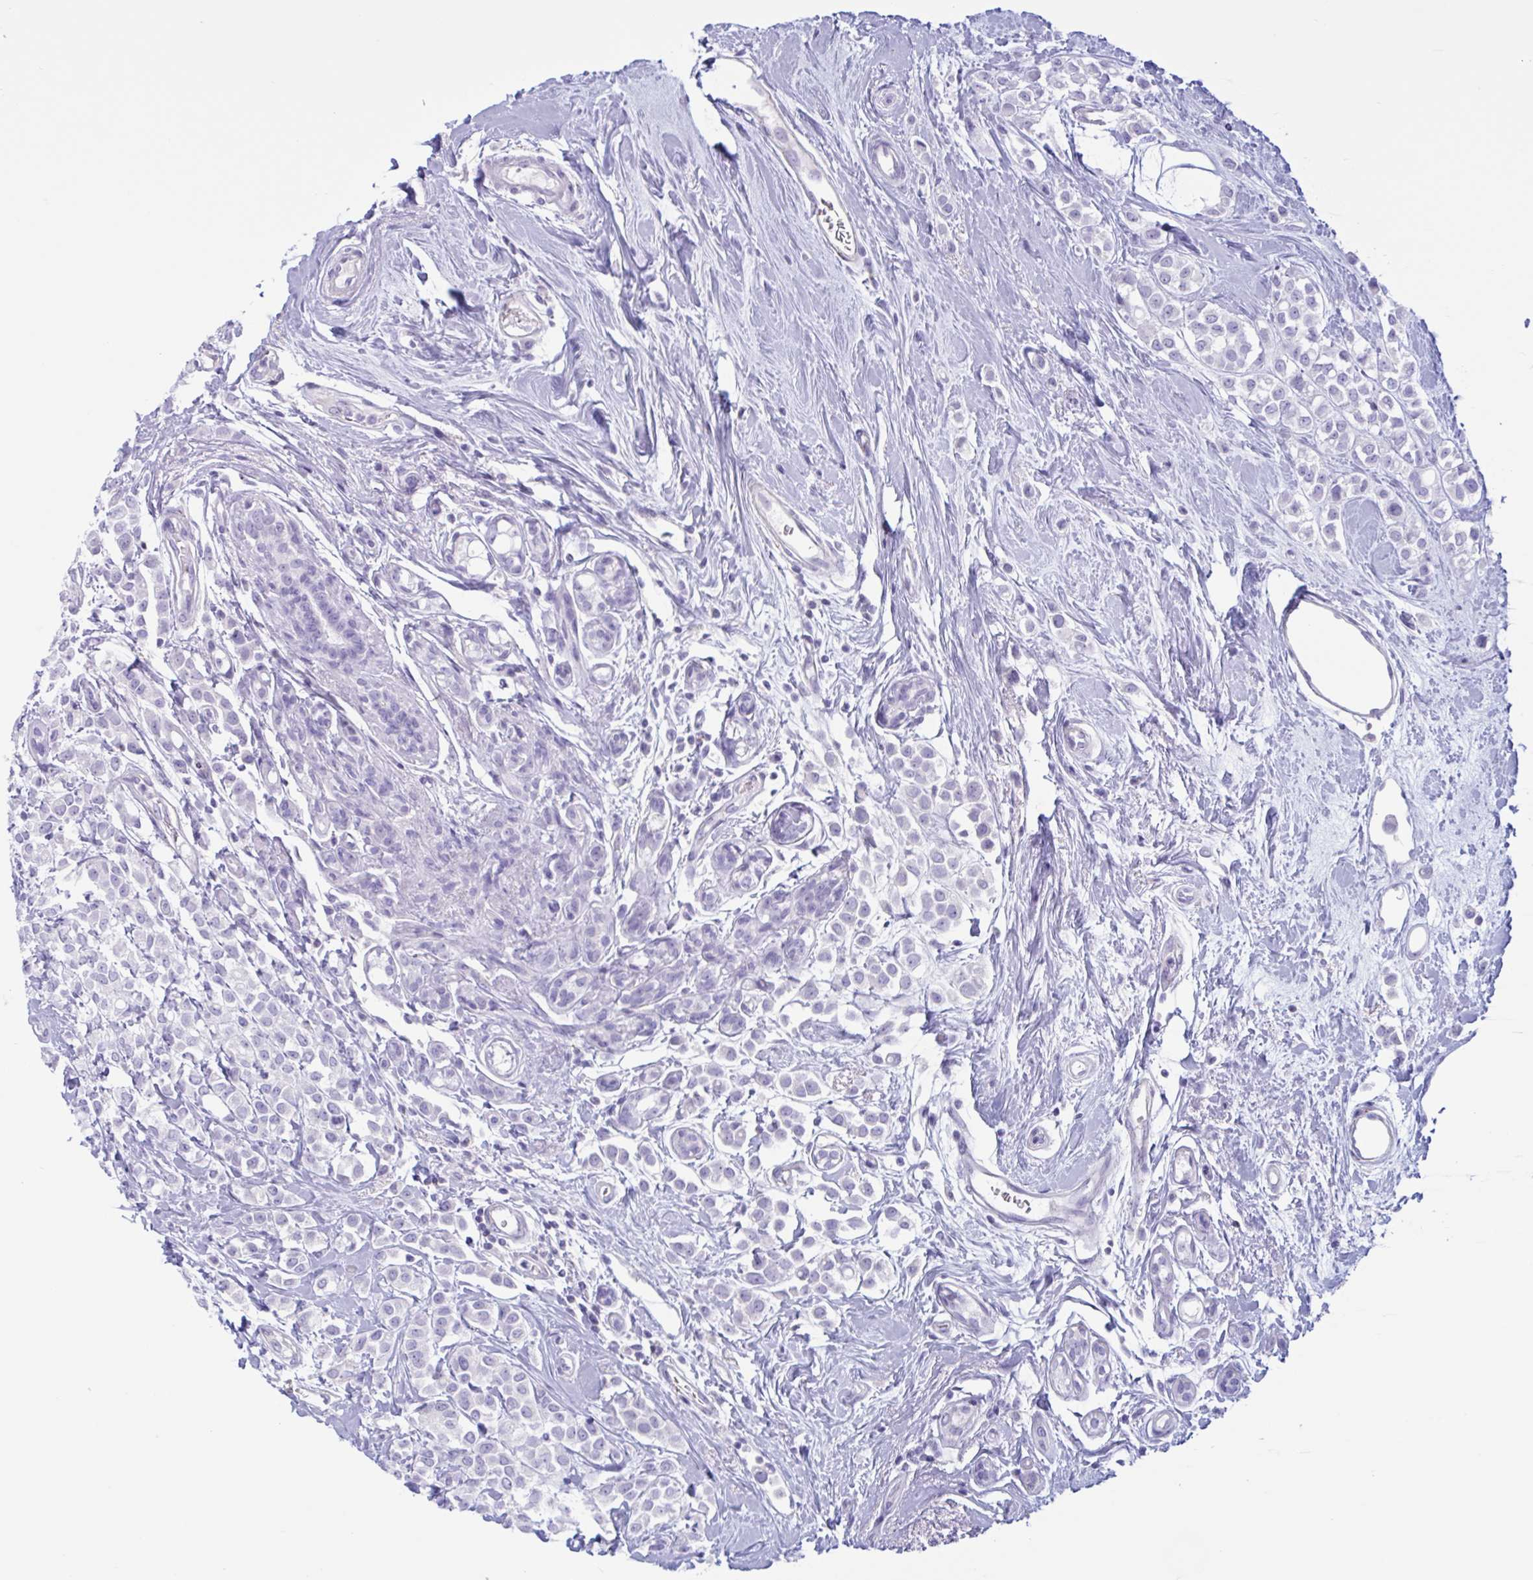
{"staining": {"intensity": "negative", "quantity": "none", "location": "none"}, "tissue": "breast cancer", "cell_type": "Tumor cells", "image_type": "cancer", "snomed": [{"axis": "morphology", "description": "Lobular carcinoma"}, {"axis": "topography", "description": "Breast"}], "caption": "Immunohistochemistry of human lobular carcinoma (breast) exhibits no staining in tumor cells.", "gene": "XCL1", "patient": {"sex": "female", "age": 68}}